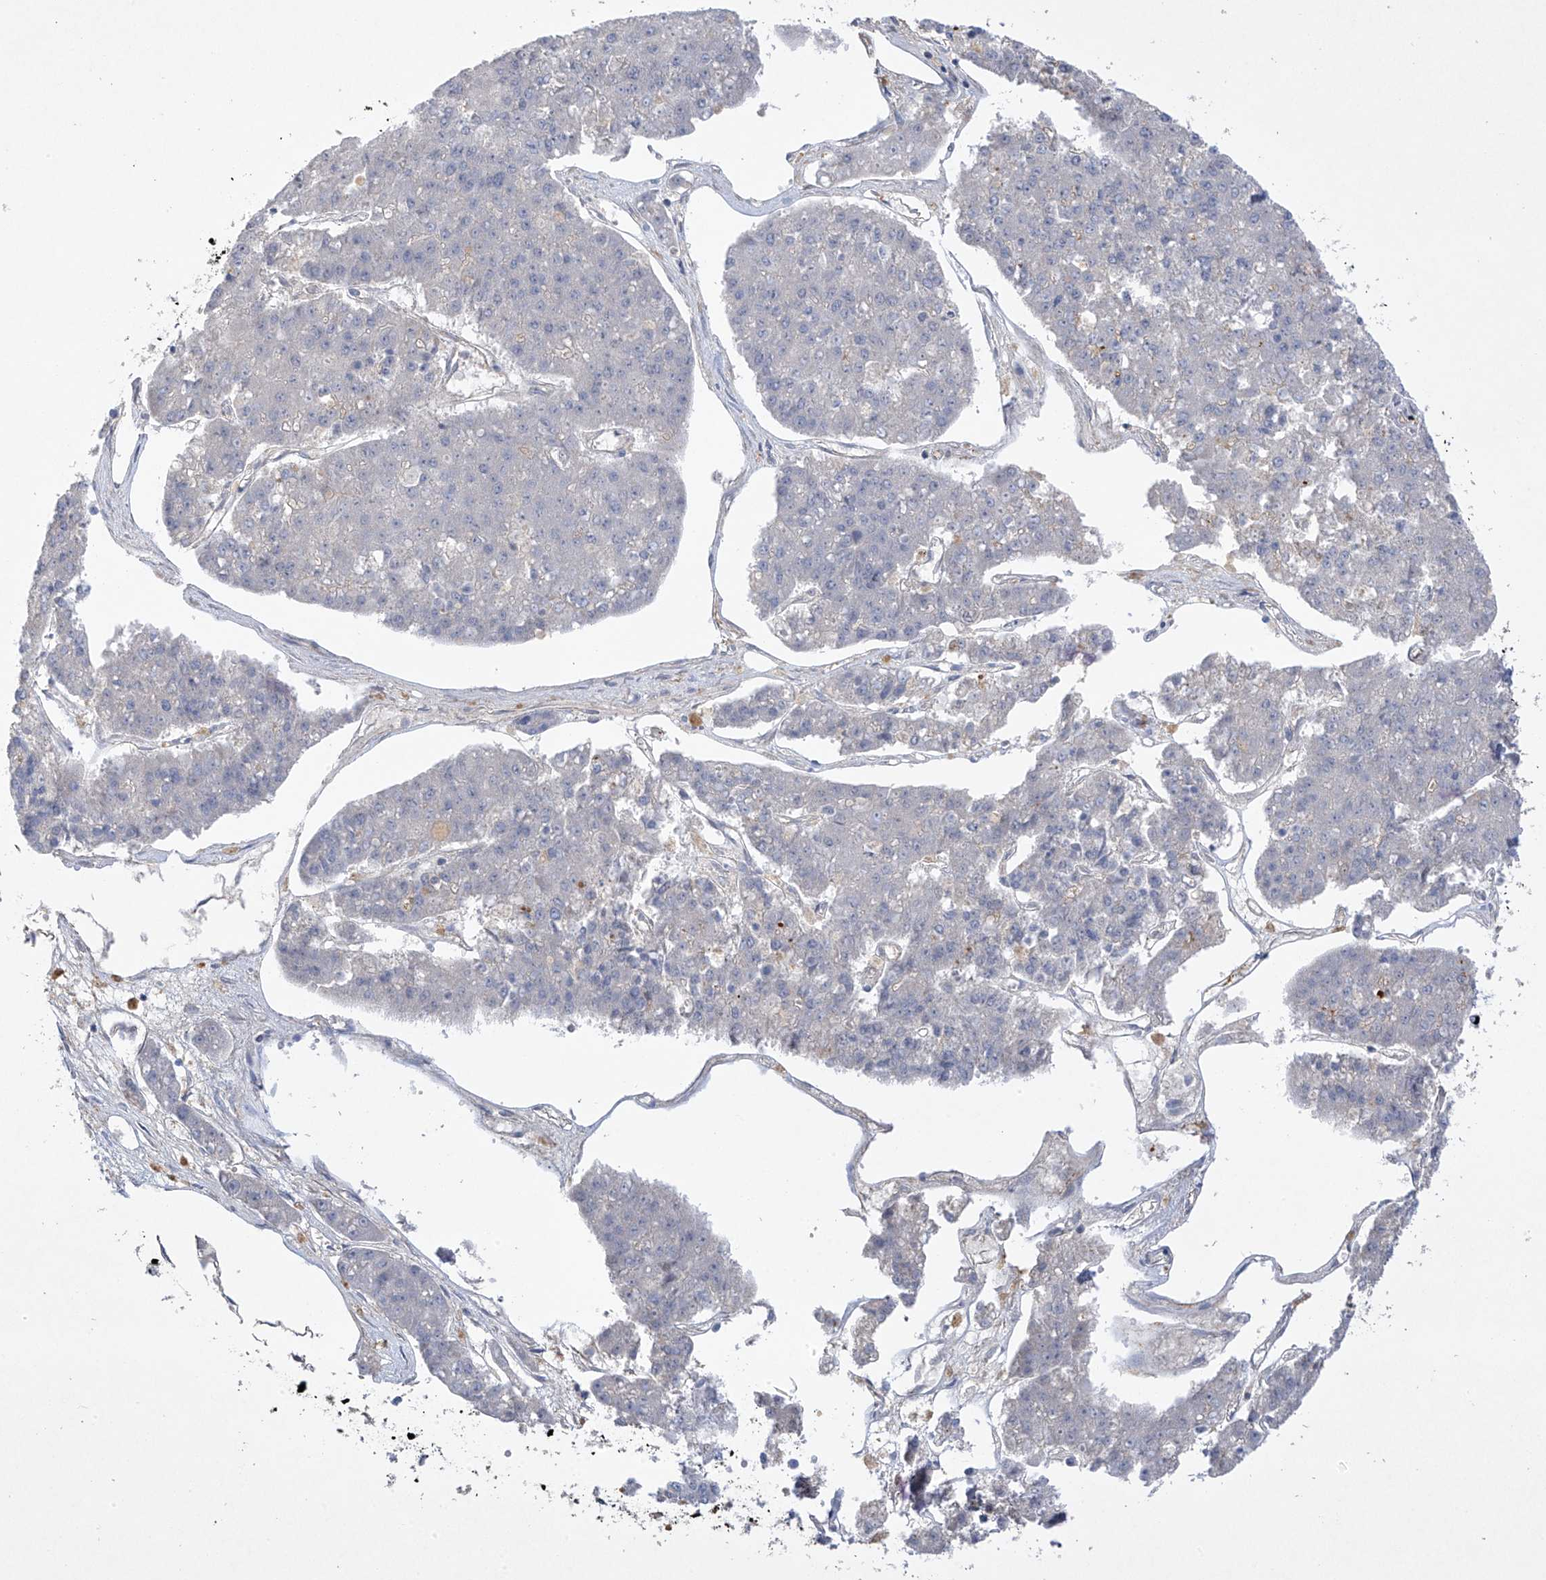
{"staining": {"intensity": "negative", "quantity": "none", "location": "none"}, "tissue": "pancreatic cancer", "cell_type": "Tumor cells", "image_type": "cancer", "snomed": [{"axis": "morphology", "description": "Adenocarcinoma, NOS"}, {"axis": "topography", "description": "Pancreas"}], "caption": "Tumor cells show no significant protein expression in adenocarcinoma (pancreatic).", "gene": "PRSS12", "patient": {"sex": "male", "age": 50}}